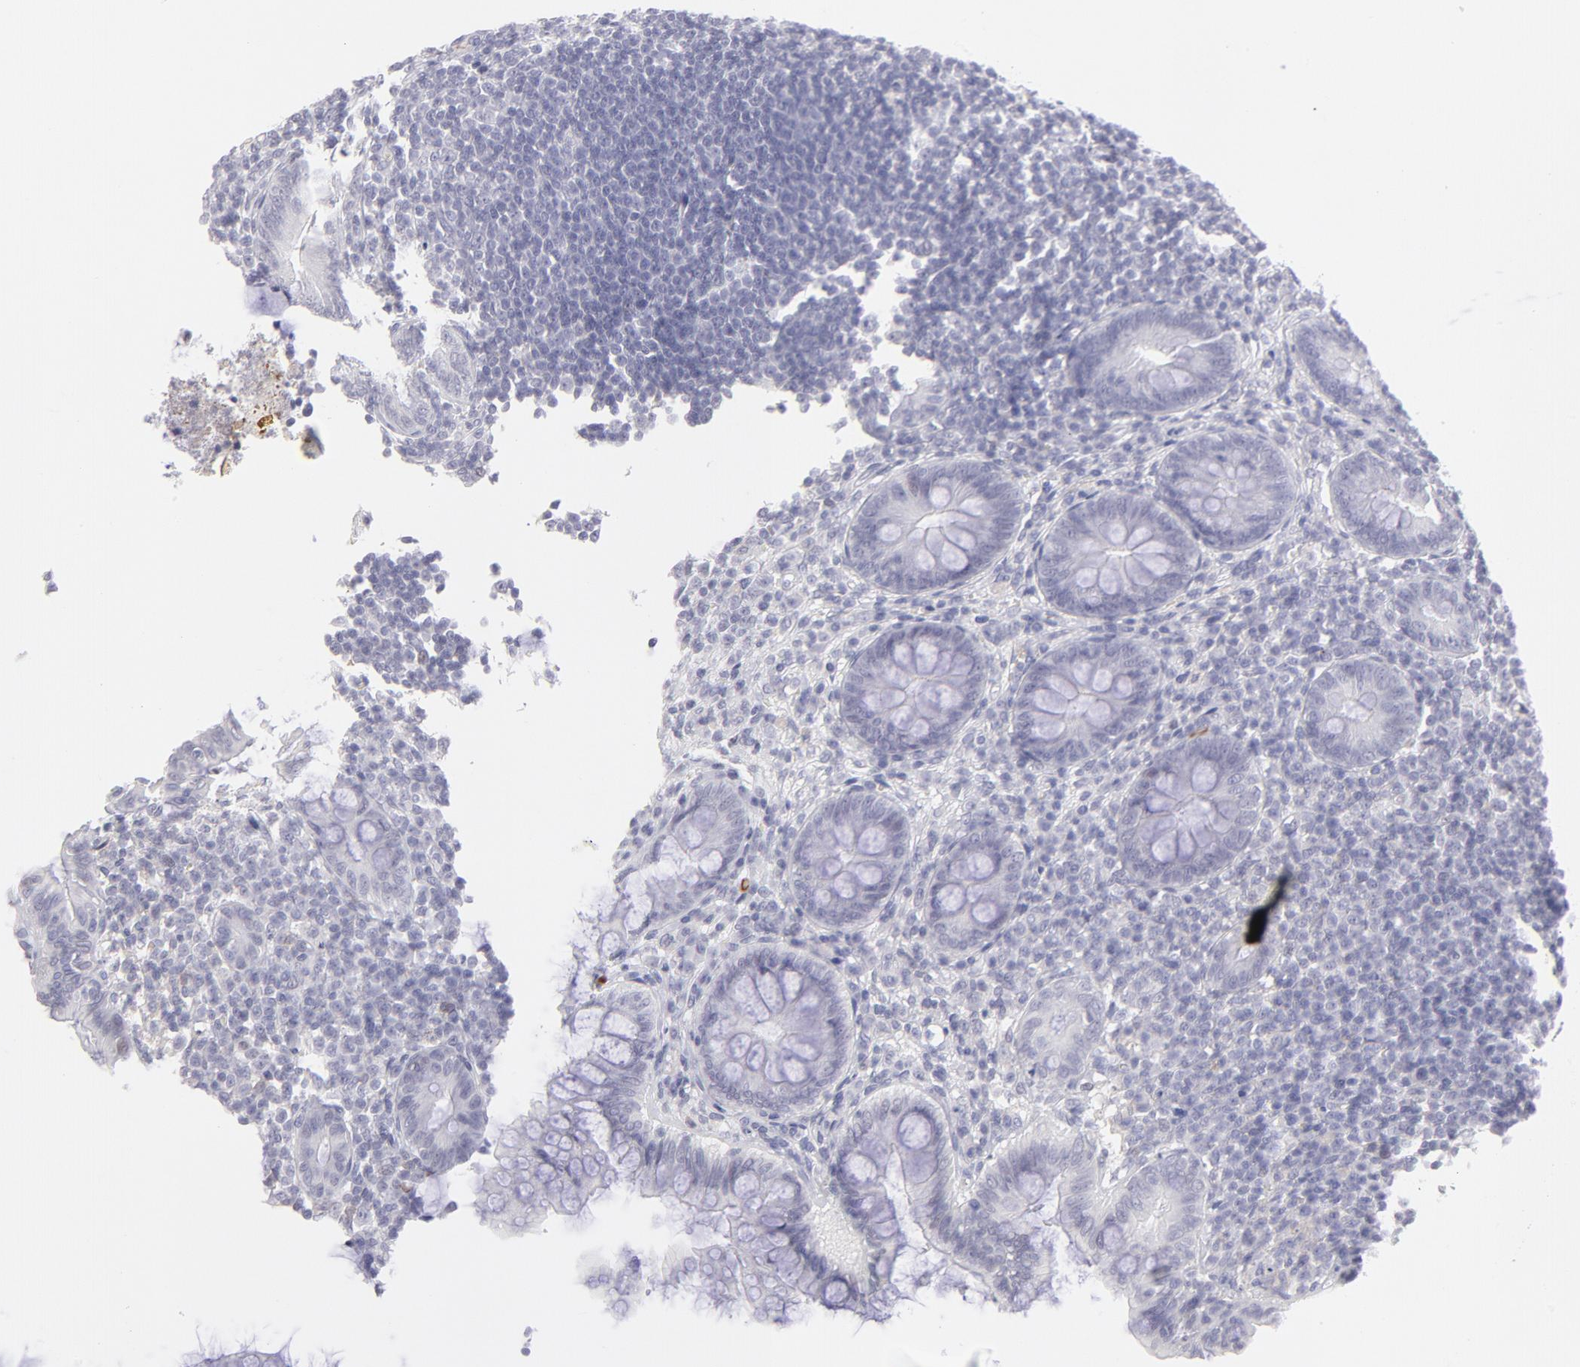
{"staining": {"intensity": "negative", "quantity": "none", "location": "none"}, "tissue": "appendix", "cell_type": "Glandular cells", "image_type": "normal", "snomed": [{"axis": "morphology", "description": "Normal tissue, NOS"}, {"axis": "topography", "description": "Appendix"}], "caption": "This is an immunohistochemistry histopathology image of normal human appendix. There is no staining in glandular cells.", "gene": "LTB4R", "patient": {"sex": "female", "age": 66}}